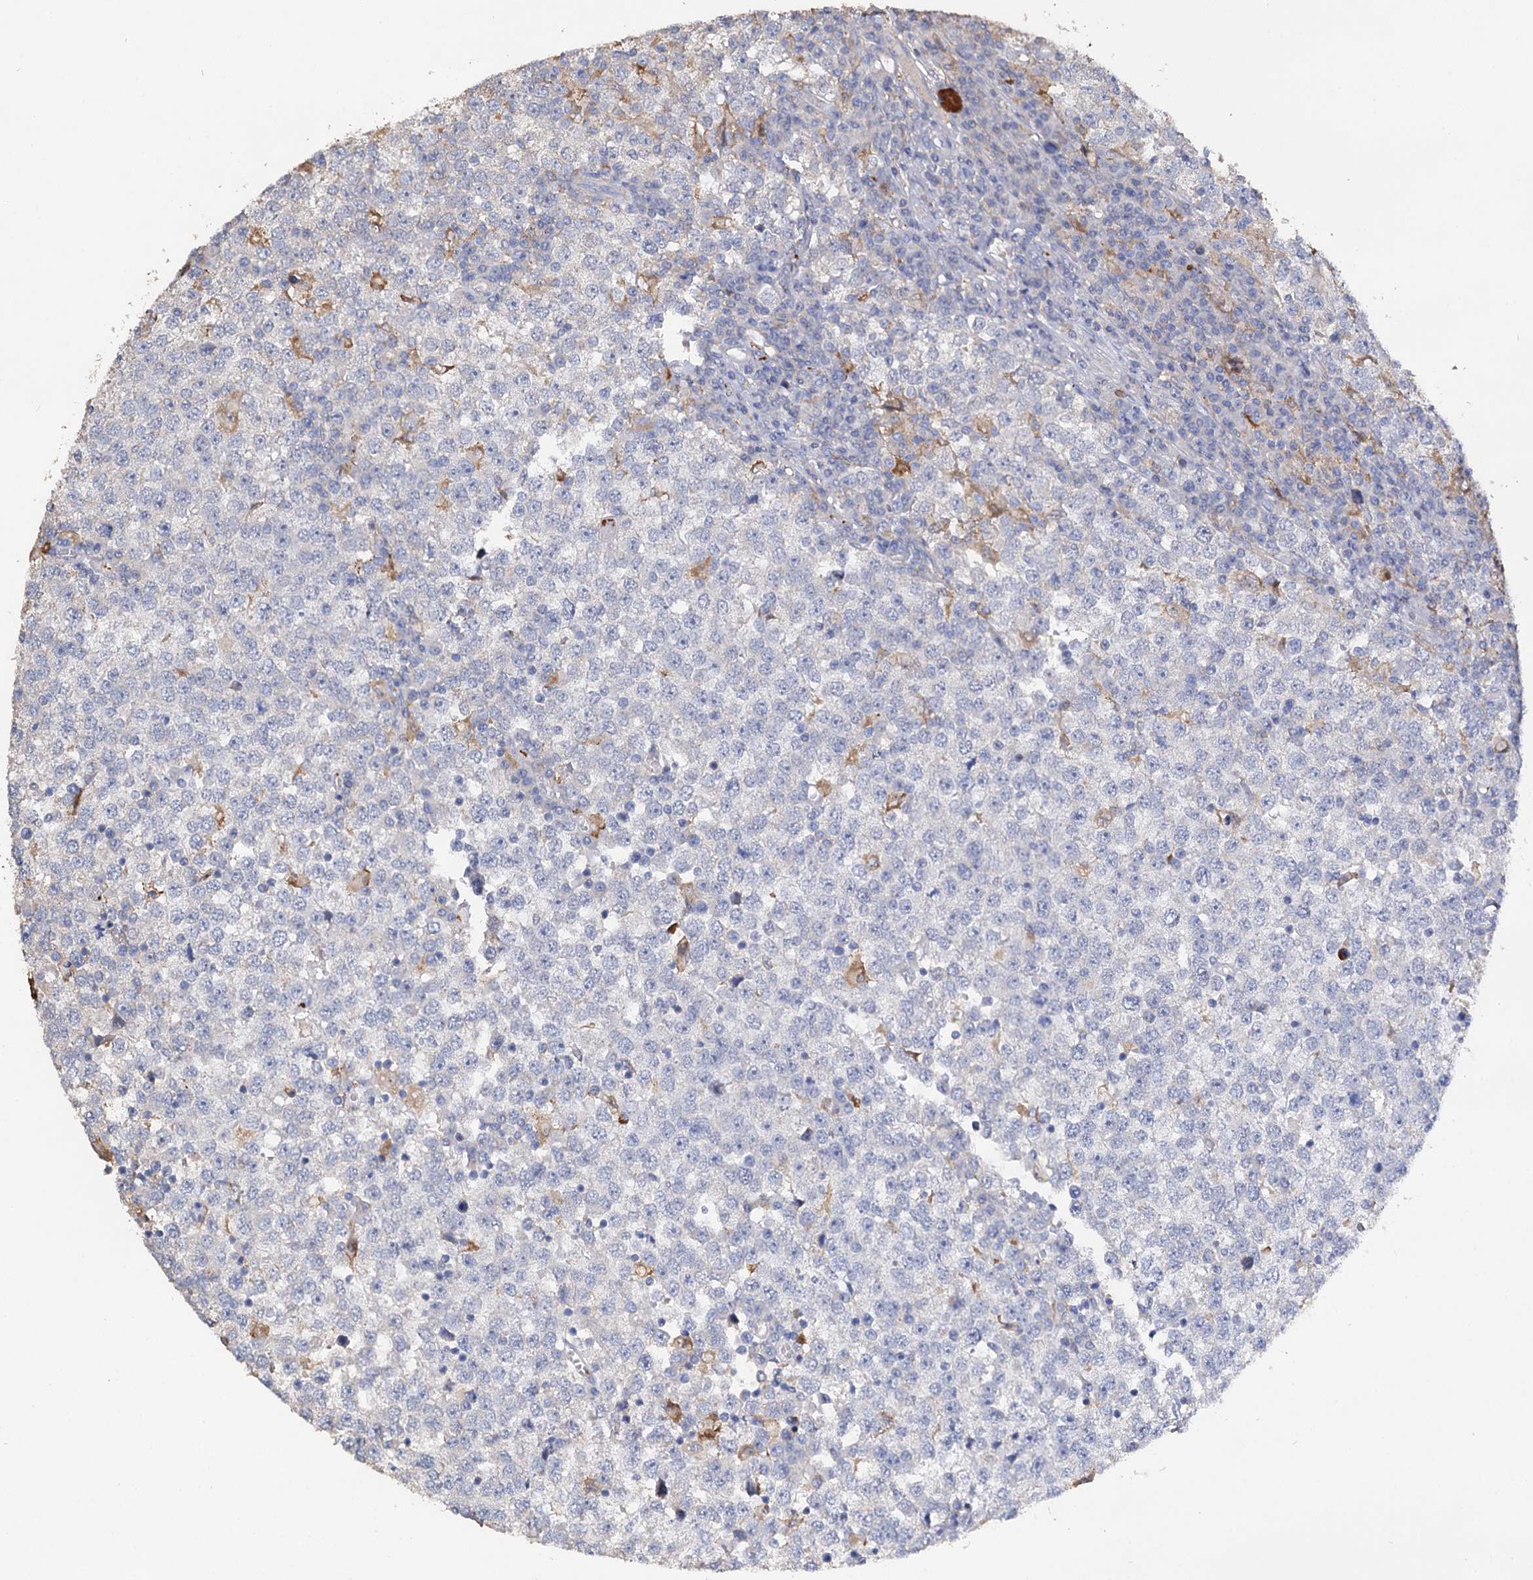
{"staining": {"intensity": "negative", "quantity": "none", "location": "none"}, "tissue": "testis cancer", "cell_type": "Tumor cells", "image_type": "cancer", "snomed": [{"axis": "morphology", "description": "Seminoma, NOS"}, {"axis": "topography", "description": "Testis"}], "caption": "Immunohistochemistry (IHC) photomicrograph of testis cancer (seminoma) stained for a protein (brown), which displays no staining in tumor cells.", "gene": "DNAH6", "patient": {"sex": "male", "age": 65}}